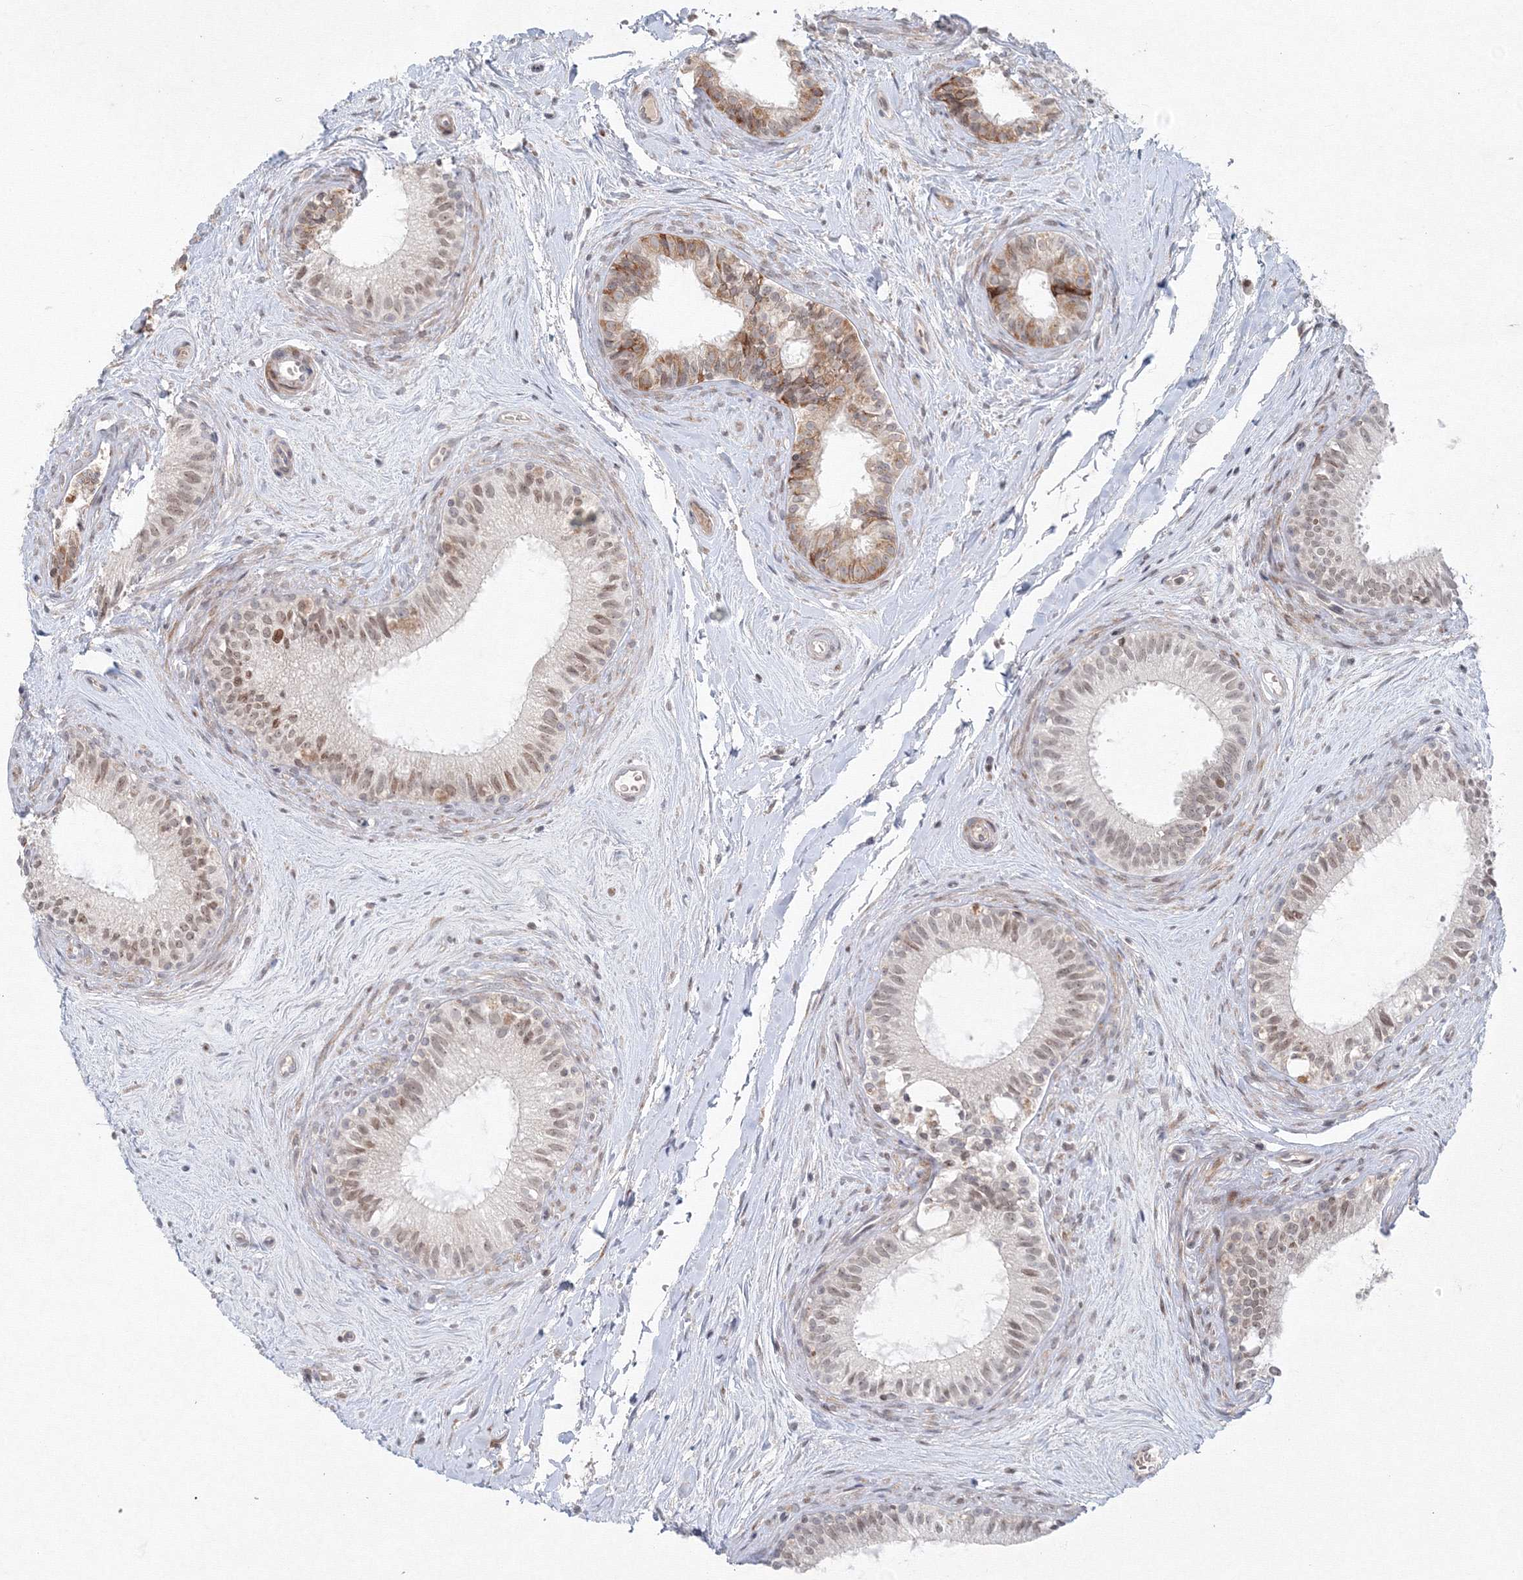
{"staining": {"intensity": "moderate", "quantity": "25%-75%", "location": "cytoplasmic/membranous,nuclear"}, "tissue": "epididymis", "cell_type": "Glandular cells", "image_type": "normal", "snomed": [{"axis": "morphology", "description": "Normal tissue, NOS"}, {"axis": "topography", "description": "Epididymis"}], "caption": "Protein analysis of normal epididymis displays moderate cytoplasmic/membranous,nuclear staining in approximately 25%-75% of glandular cells. The protein is shown in brown color, while the nuclei are stained blue.", "gene": "KIF4A", "patient": {"sex": "male", "age": 71}}